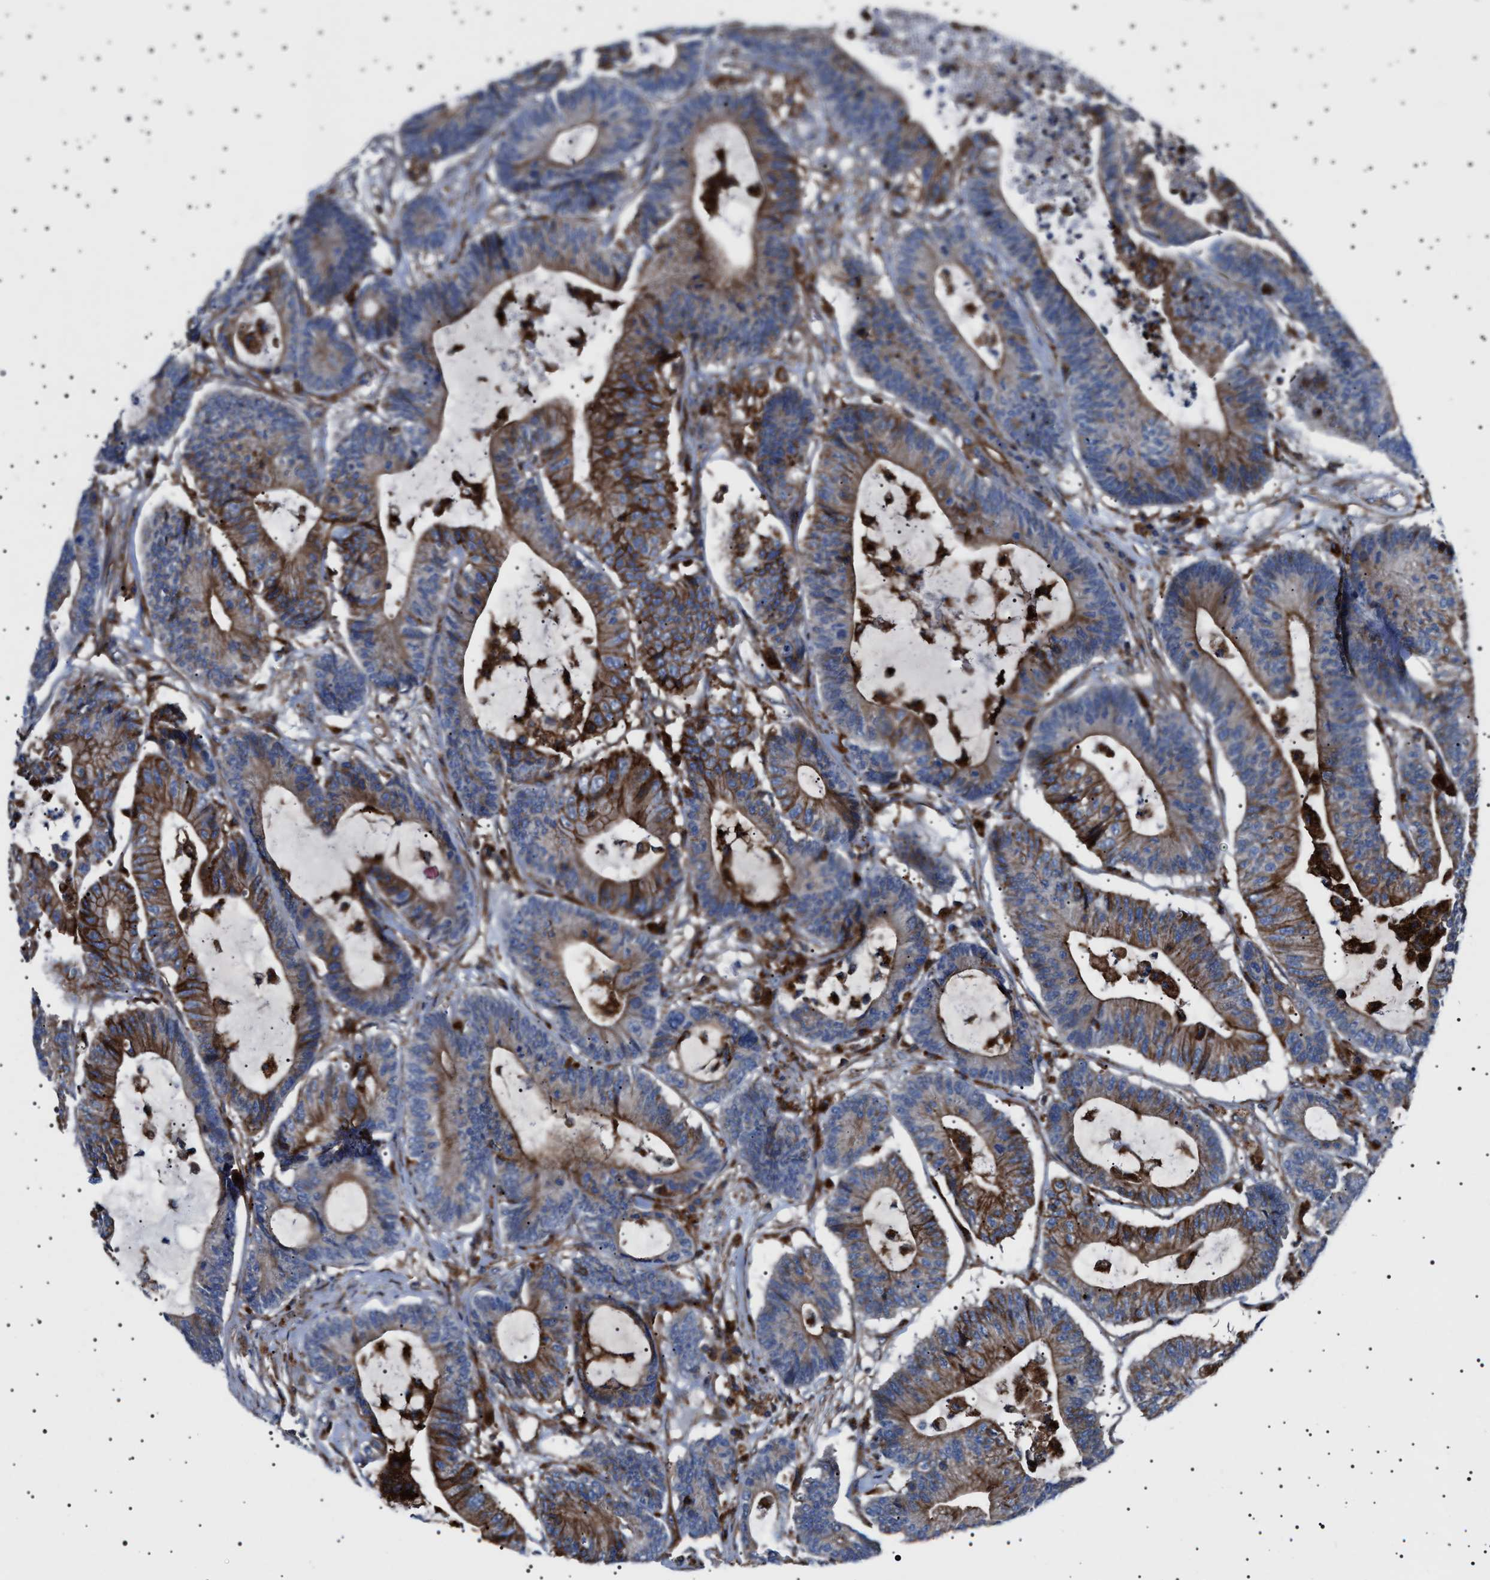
{"staining": {"intensity": "moderate", "quantity": "25%-75%", "location": "cytoplasmic/membranous"}, "tissue": "colorectal cancer", "cell_type": "Tumor cells", "image_type": "cancer", "snomed": [{"axis": "morphology", "description": "Adenocarcinoma, NOS"}, {"axis": "topography", "description": "Colon"}], "caption": "Human colorectal adenocarcinoma stained with a brown dye displays moderate cytoplasmic/membranous positive expression in approximately 25%-75% of tumor cells.", "gene": "NEU1", "patient": {"sex": "female", "age": 84}}